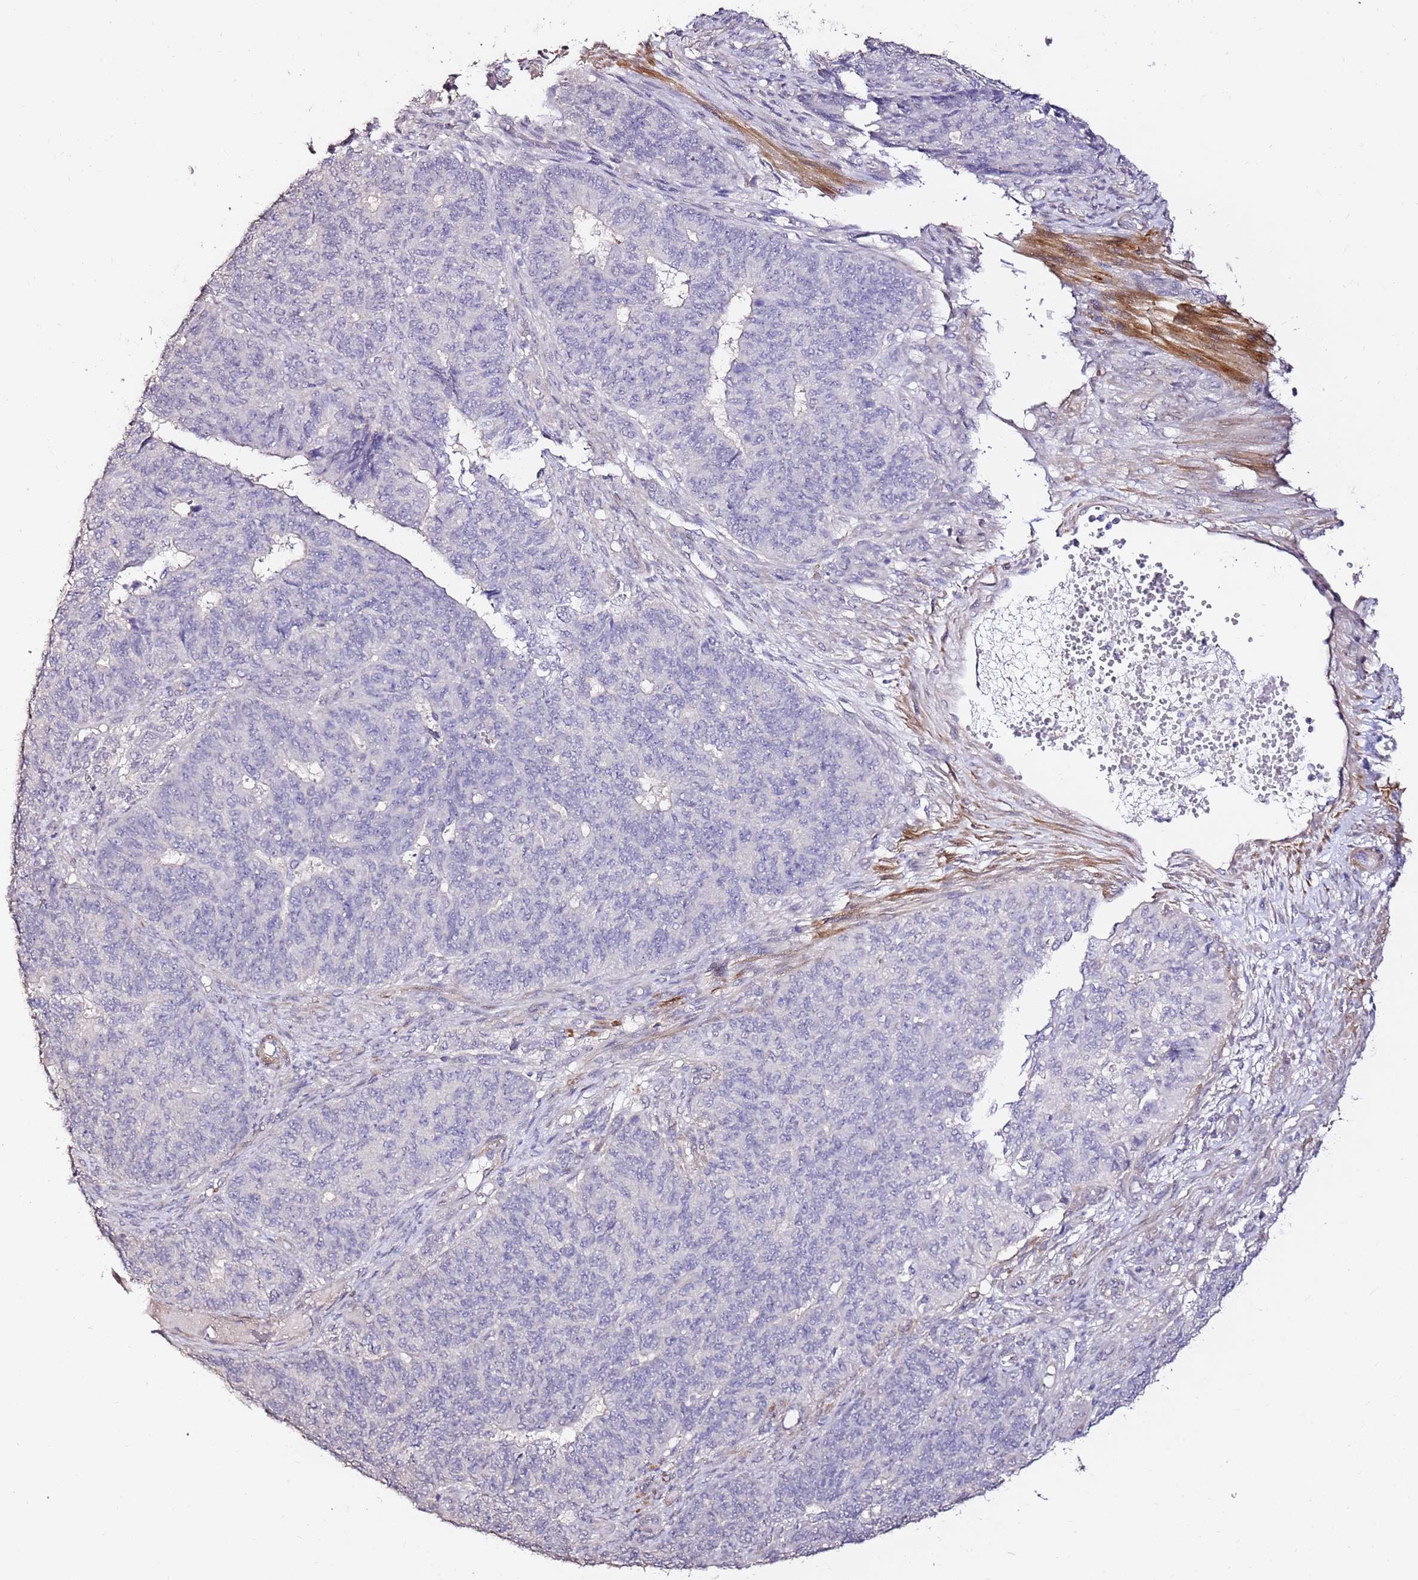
{"staining": {"intensity": "negative", "quantity": "none", "location": "none"}, "tissue": "endometrial cancer", "cell_type": "Tumor cells", "image_type": "cancer", "snomed": [{"axis": "morphology", "description": "Adenocarcinoma, NOS"}, {"axis": "topography", "description": "Endometrium"}], "caption": "This photomicrograph is of endometrial adenocarcinoma stained with IHC to label a protein in brown with the nuclei are counter-stained blue. There is no expression in tumor cells.", "gene": "ART5", "patient": {"sex": "female", "age": 32}}